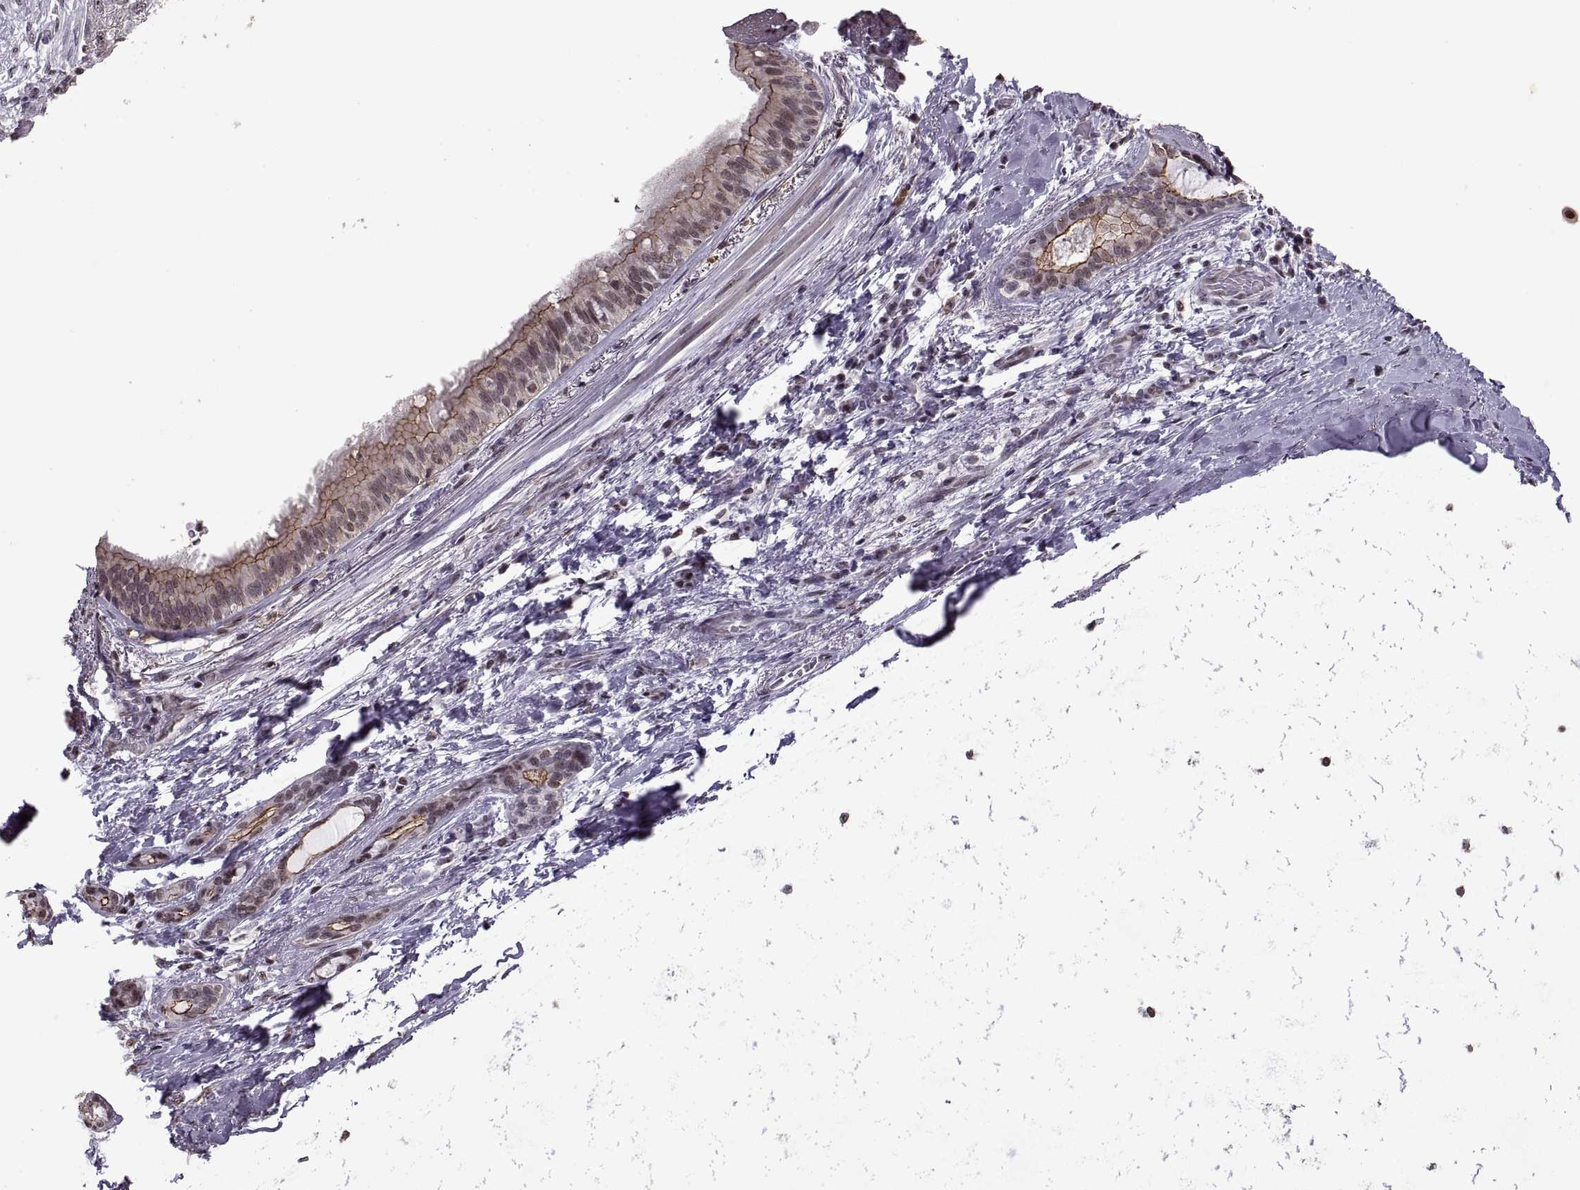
{"staining": {"intensity": "moderate", "quantity": "25%-75%", "location": "cytoplasmic/membranous"}, "tissue": "bronchus", "cell_type": "Respiratory epithelial cells", "image_type": "normal", "snomed": [{"axis": "morphology", "description": "Normal tissue, NOS"}, {"axis": "morphology", "description": "Squamous cell carcinoma, NOS"}, {"axis": "topography", "description": "Bronchus"}, {"axis": "topography", "description": "Lung"}], "caption": "Immunohistochemistry (IHC) of unremarkable bronchus exhibits medium levels of moderate cytoplasmic/membranous expression in about 25%-75% of respiratory epithelial cells. Immunohistochemistry stains the protein of interest in brown and the nuclei are stained blue.", "gene": "PALS1", "patient": {"sex": "male", "age": 69}}